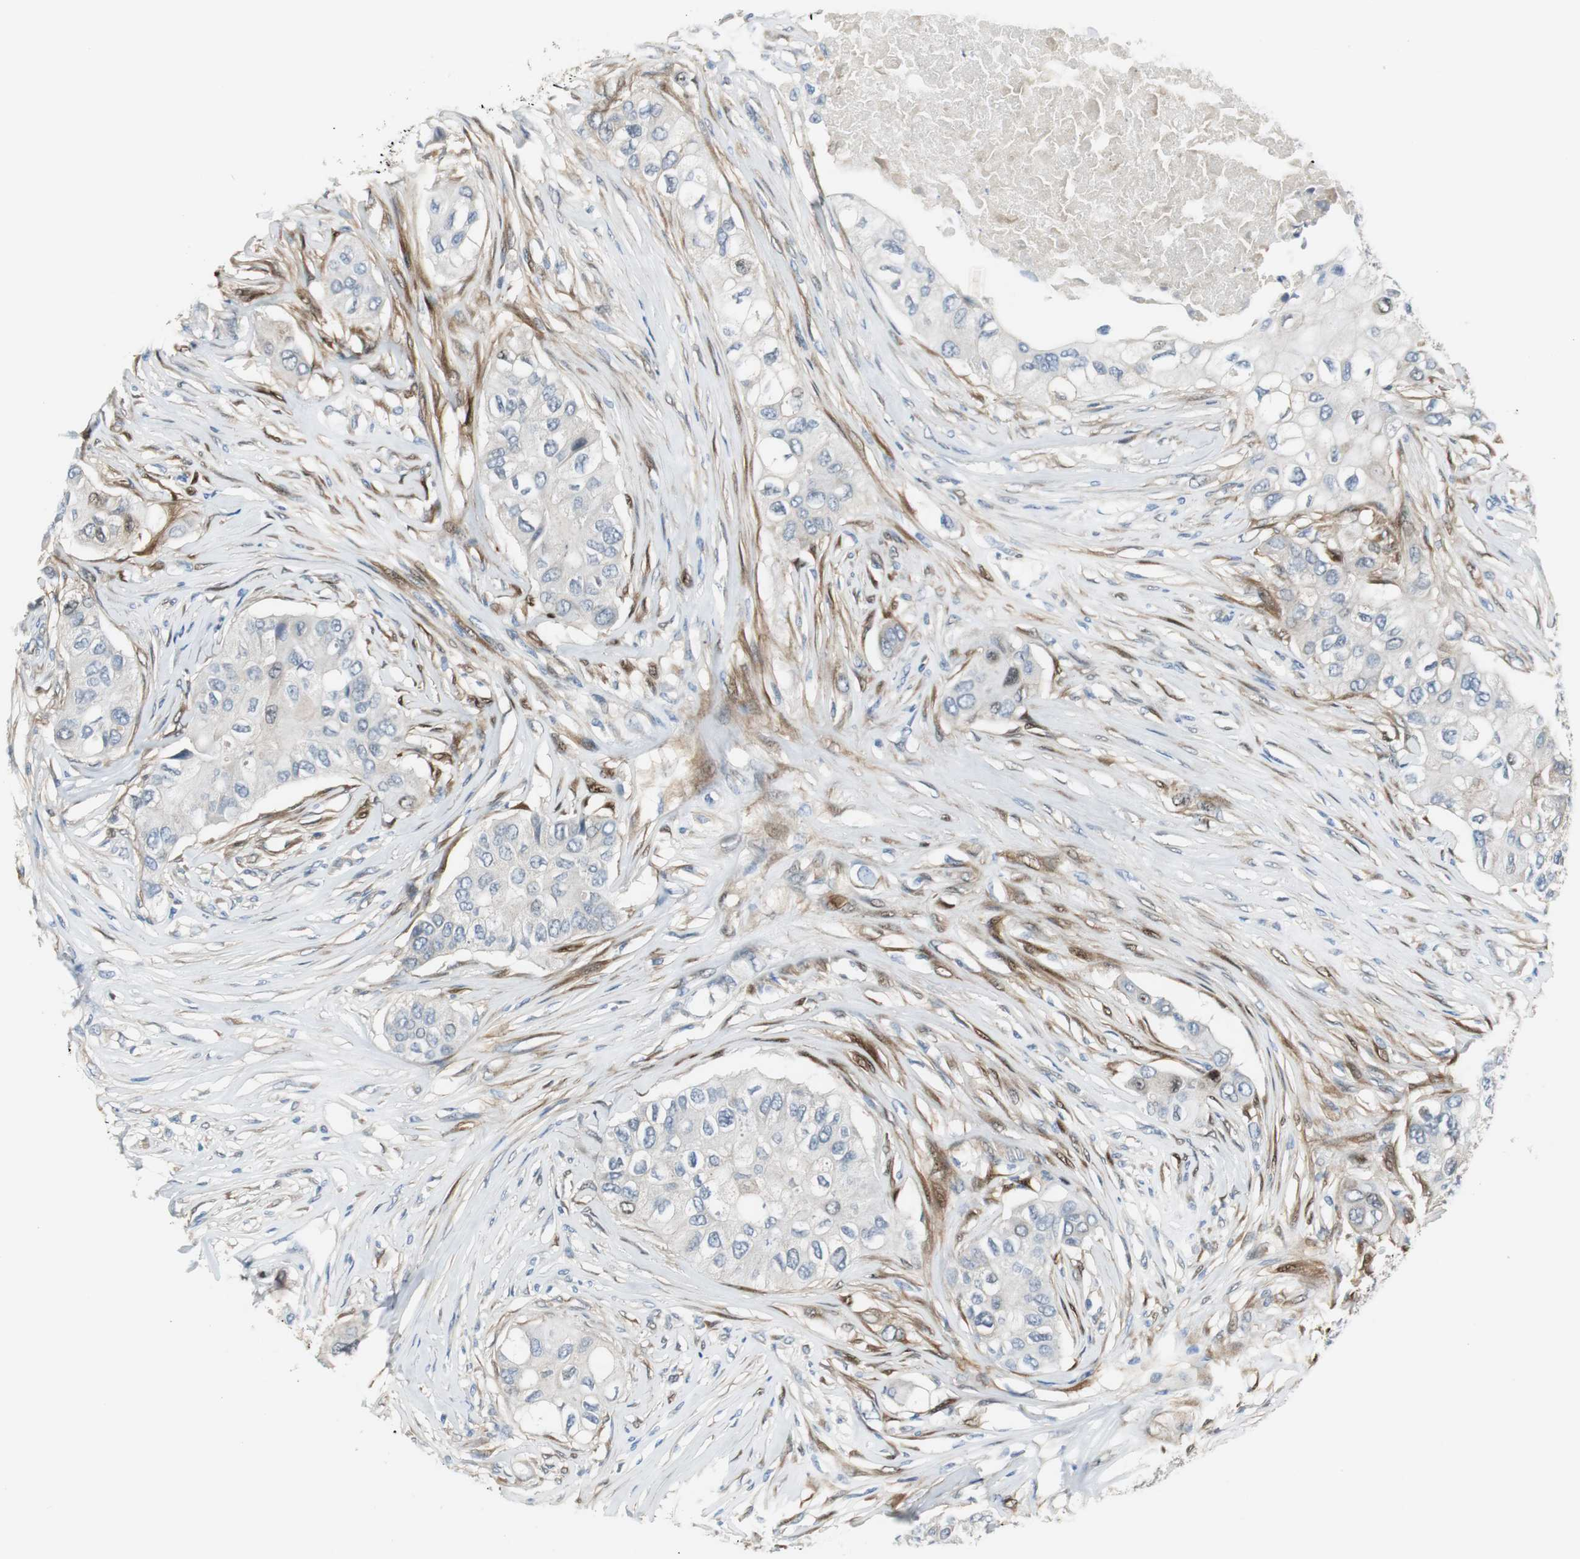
{"staining": {"intensity": "negative", "quantity": "none", "location": "none"}, "tissue": "breast cancer", "cell_type": "Tumor cells", "image_type": "cancer", "snomed": [{"axis": "morphology", "description": "Normal tissue, NOS"}, {"axis": "morphology", "description": "Duct carcinoma"}, {"axis": "topography", "description": "Breast"}], "caption": "The photomicrograph shows no significant positivity in tumor cells of breast intraductal carcinoma.", "gene": "FHL2", "patient": {"sex": "female", "age": 49}}